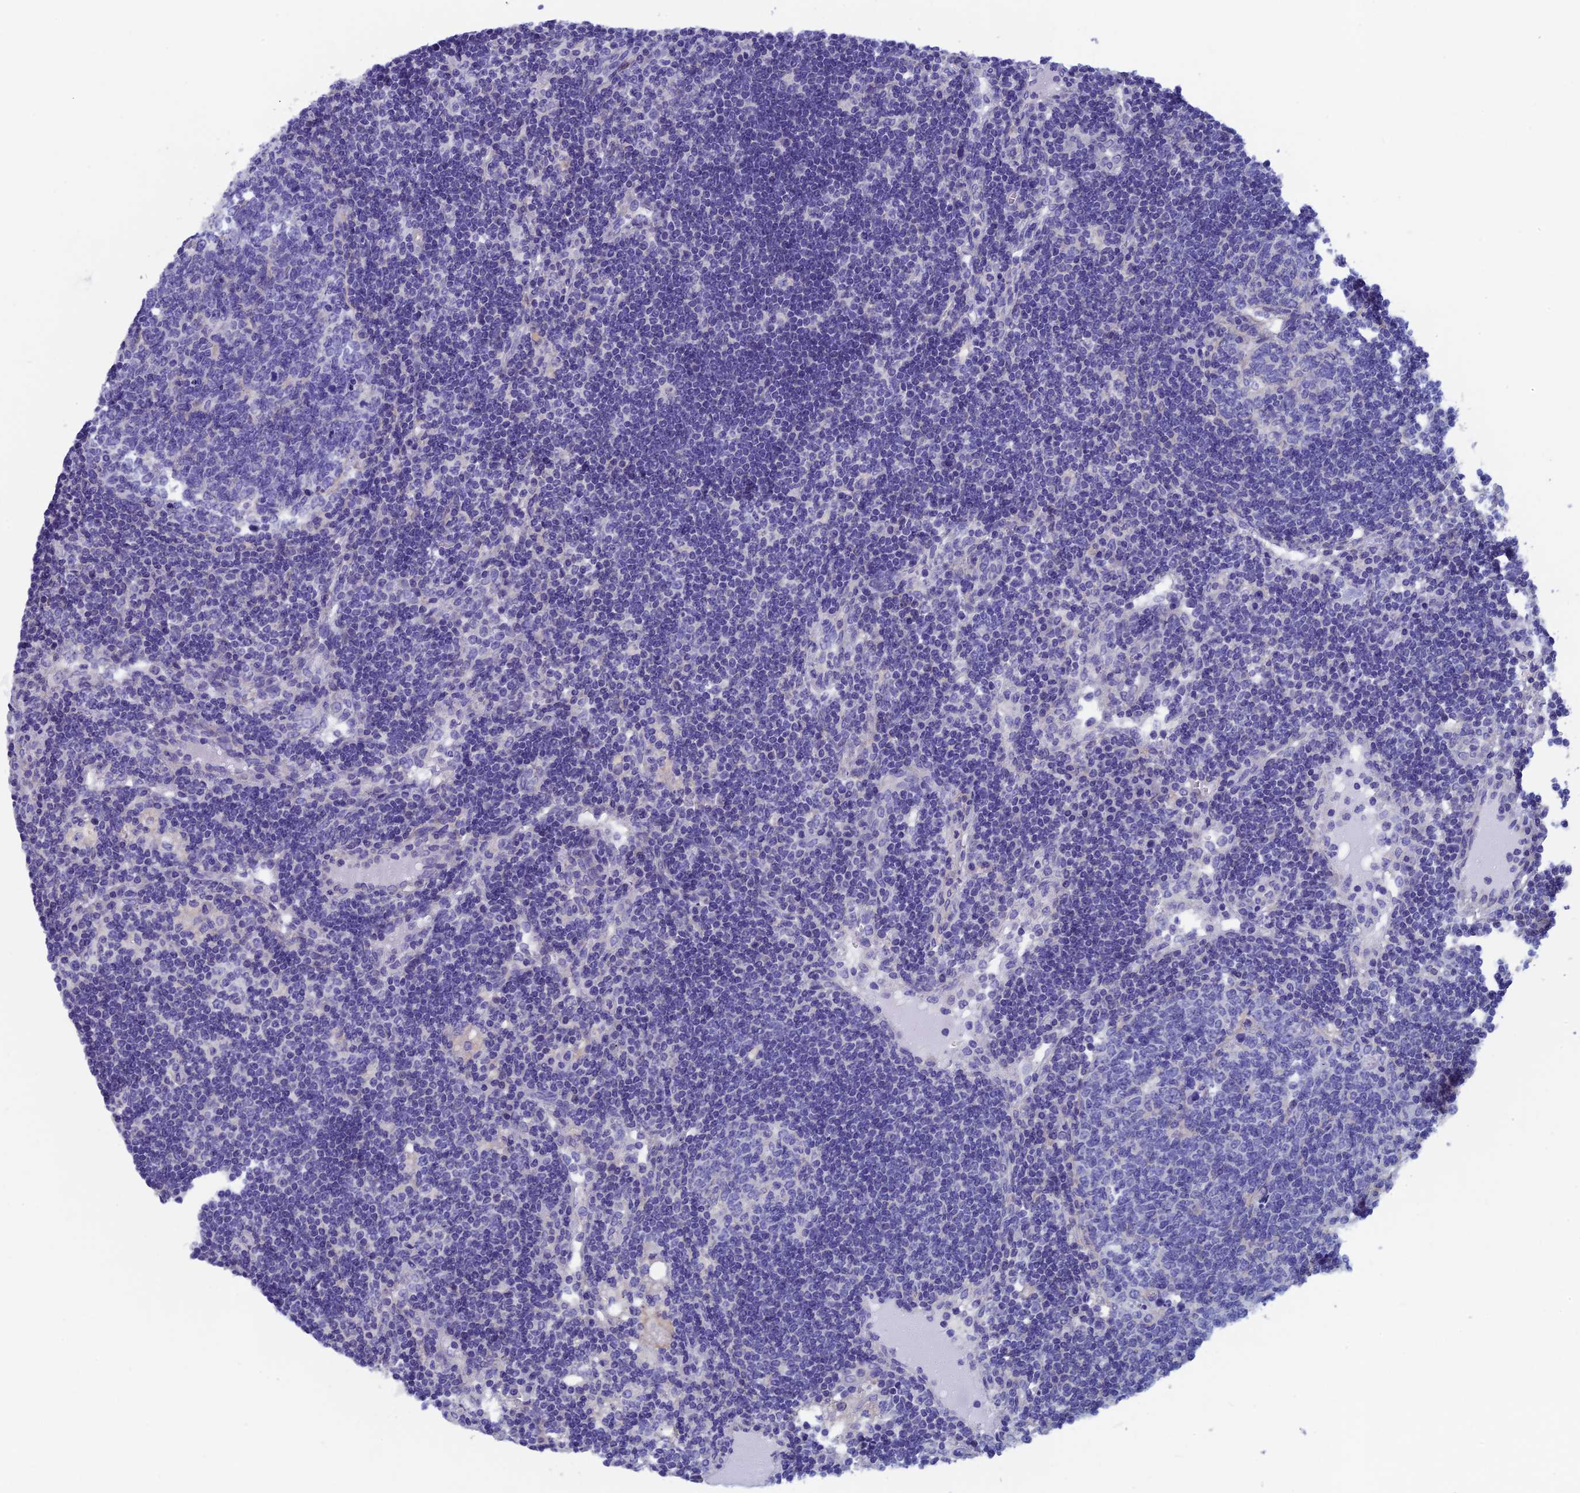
{"staining": {"intensity": "negative", "quantity": "none", "location": "none"}, "tissue": "lymph node", "cell_type": "Germinal center cells", "image_type": "normal", "snomed": [{"axis": "morphology", "description": "Normal tissue, NOS"}, {"axis": "topography", "description": "Lymph node"}], "caption": "The photomicrograph shows no significant expression in germinal center cells of lymph node.", "gene": "ADH7", "patient": {"sex": "female", "age": 73}}